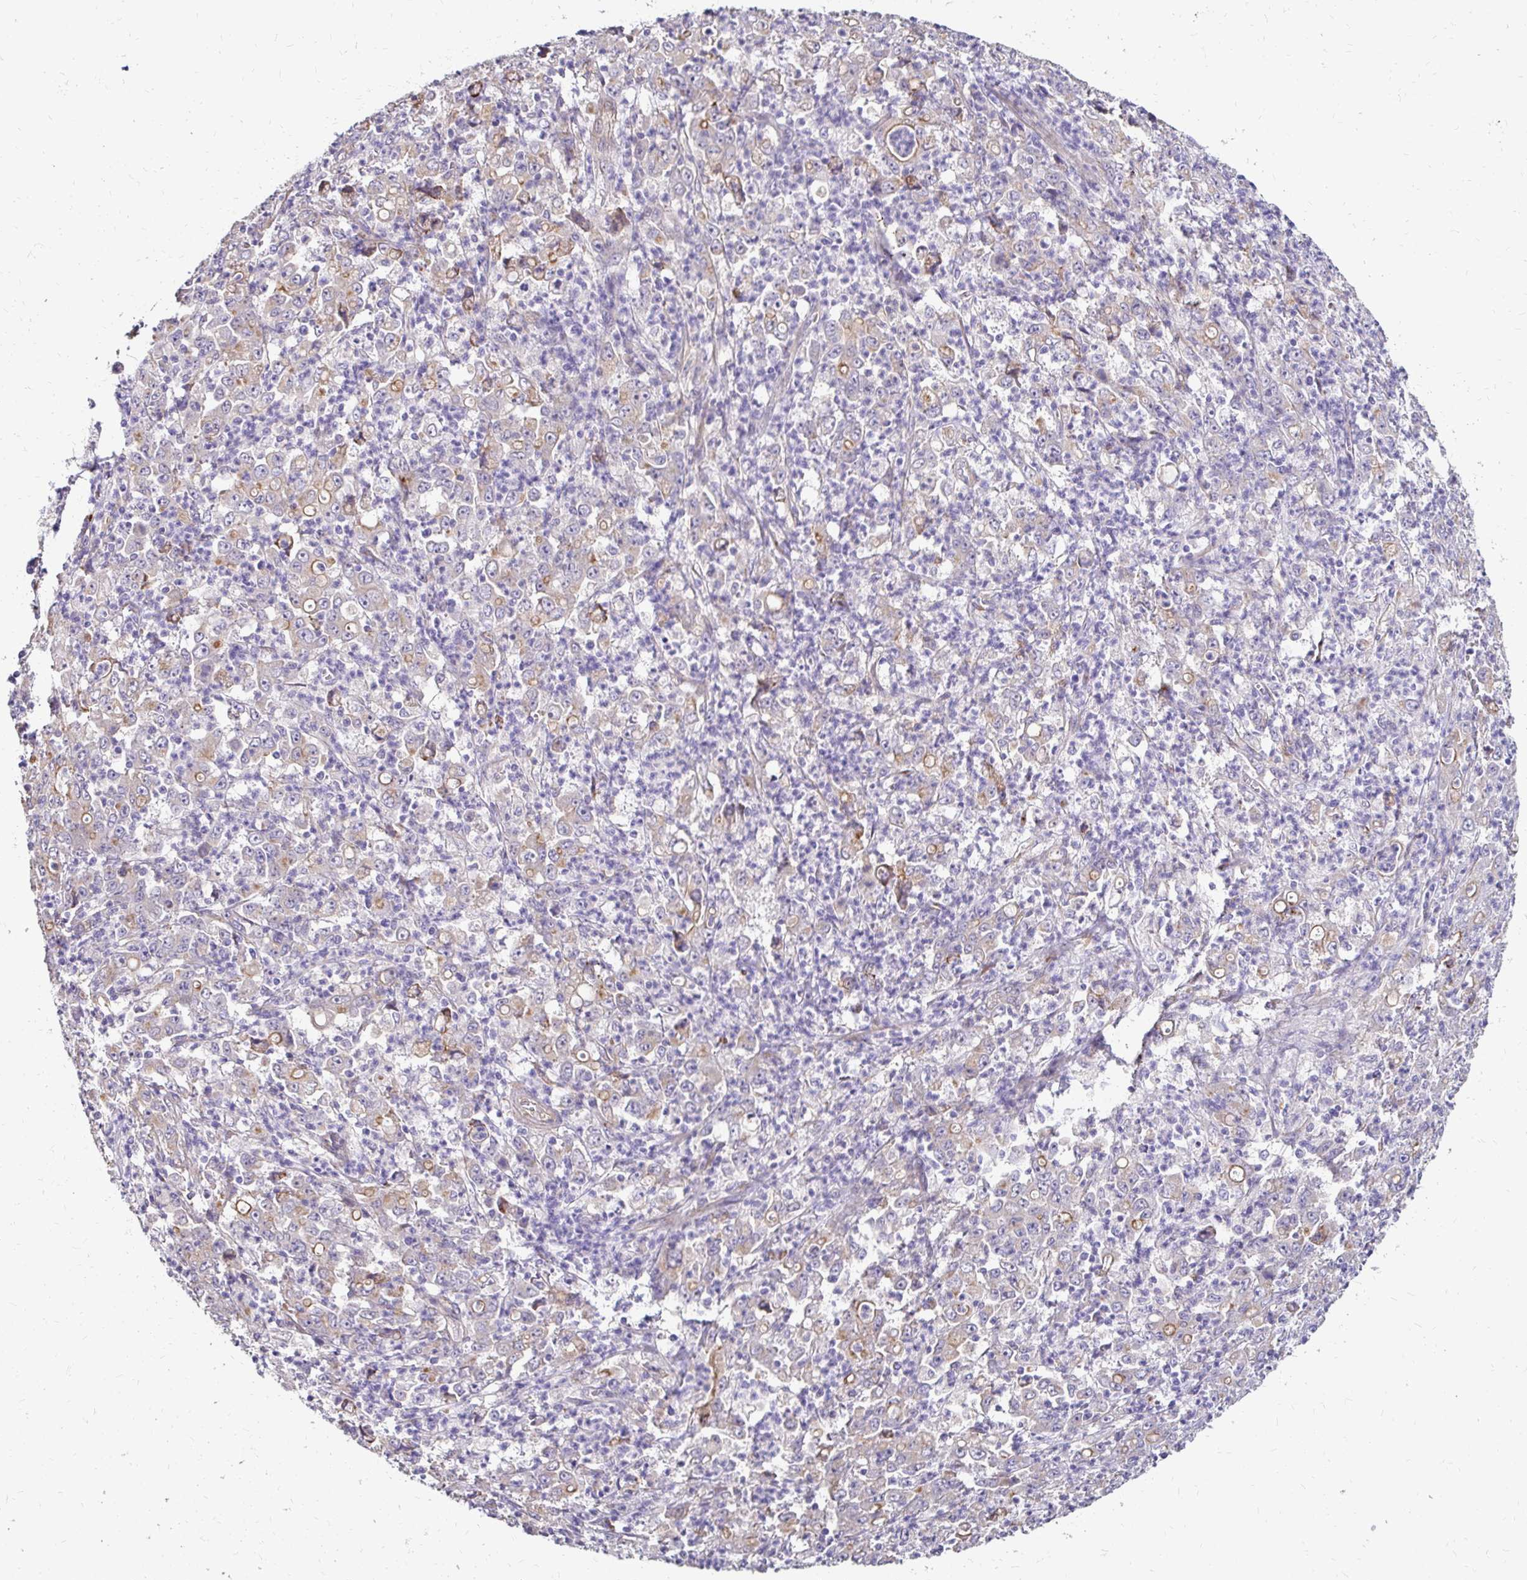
{"staining": {"intensity": "weak", "quantity": "<25%", "location": "cytoplasmic/membranous"}, "tissue": "stomach cancer", "cell_type": "Tumor cells", "image_type": "cancer", "snomed": [{"axis": "morphology", "description": "Adenocarcinoma, NOS"}, {"axis": "topography", "description": "Stomach, lower"}], "caption": "A histopathology image of adenocarcinoma (stomach) stained for a protein reveals no brown staining in tumor cells.", "gene": "PRIMA1", "patient": {"sex": "female", "age": 71}}